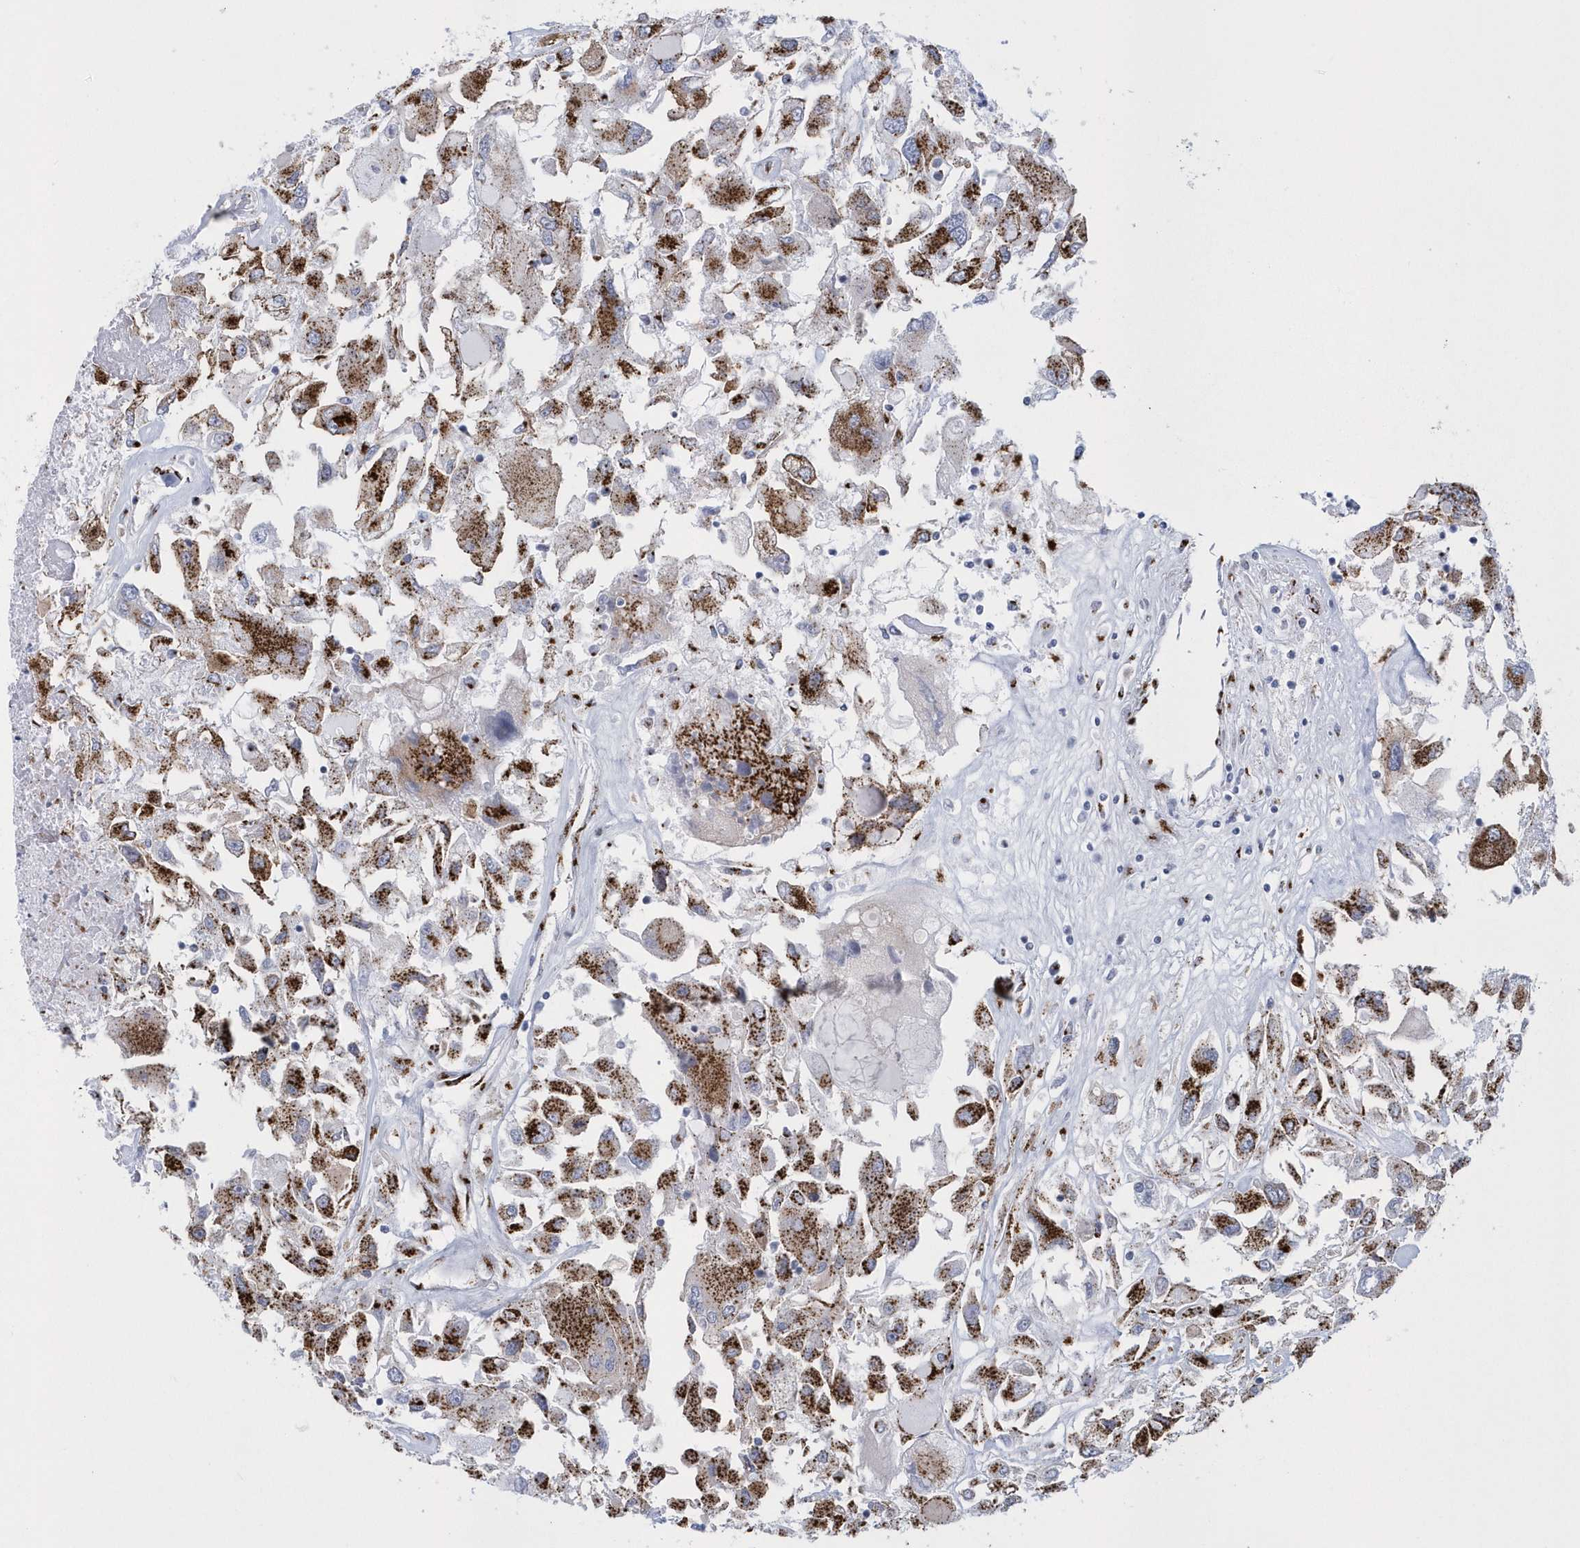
{"staining": {"intensity": "strong", "quantity": ">75%", "location": "cytoplasmic/membranous"}, "tissue": "renal cancer", "cell_type": "Tumor cells", "image_type": "cancer", "snomed": [{"axis": "morphology", "description": "Adenocarcinoma, NOS"}, {"axis": "topography", "description": "Kidney"}], "caption": "This image exhibits immunohistochemistry staining of adenocarcinoma (renal), with high strong cytoplasmic/membranous staining in approximately >75% of tumor cells.", "gene": "SLX9", "patient": {"sex": "female", "age": 52}}